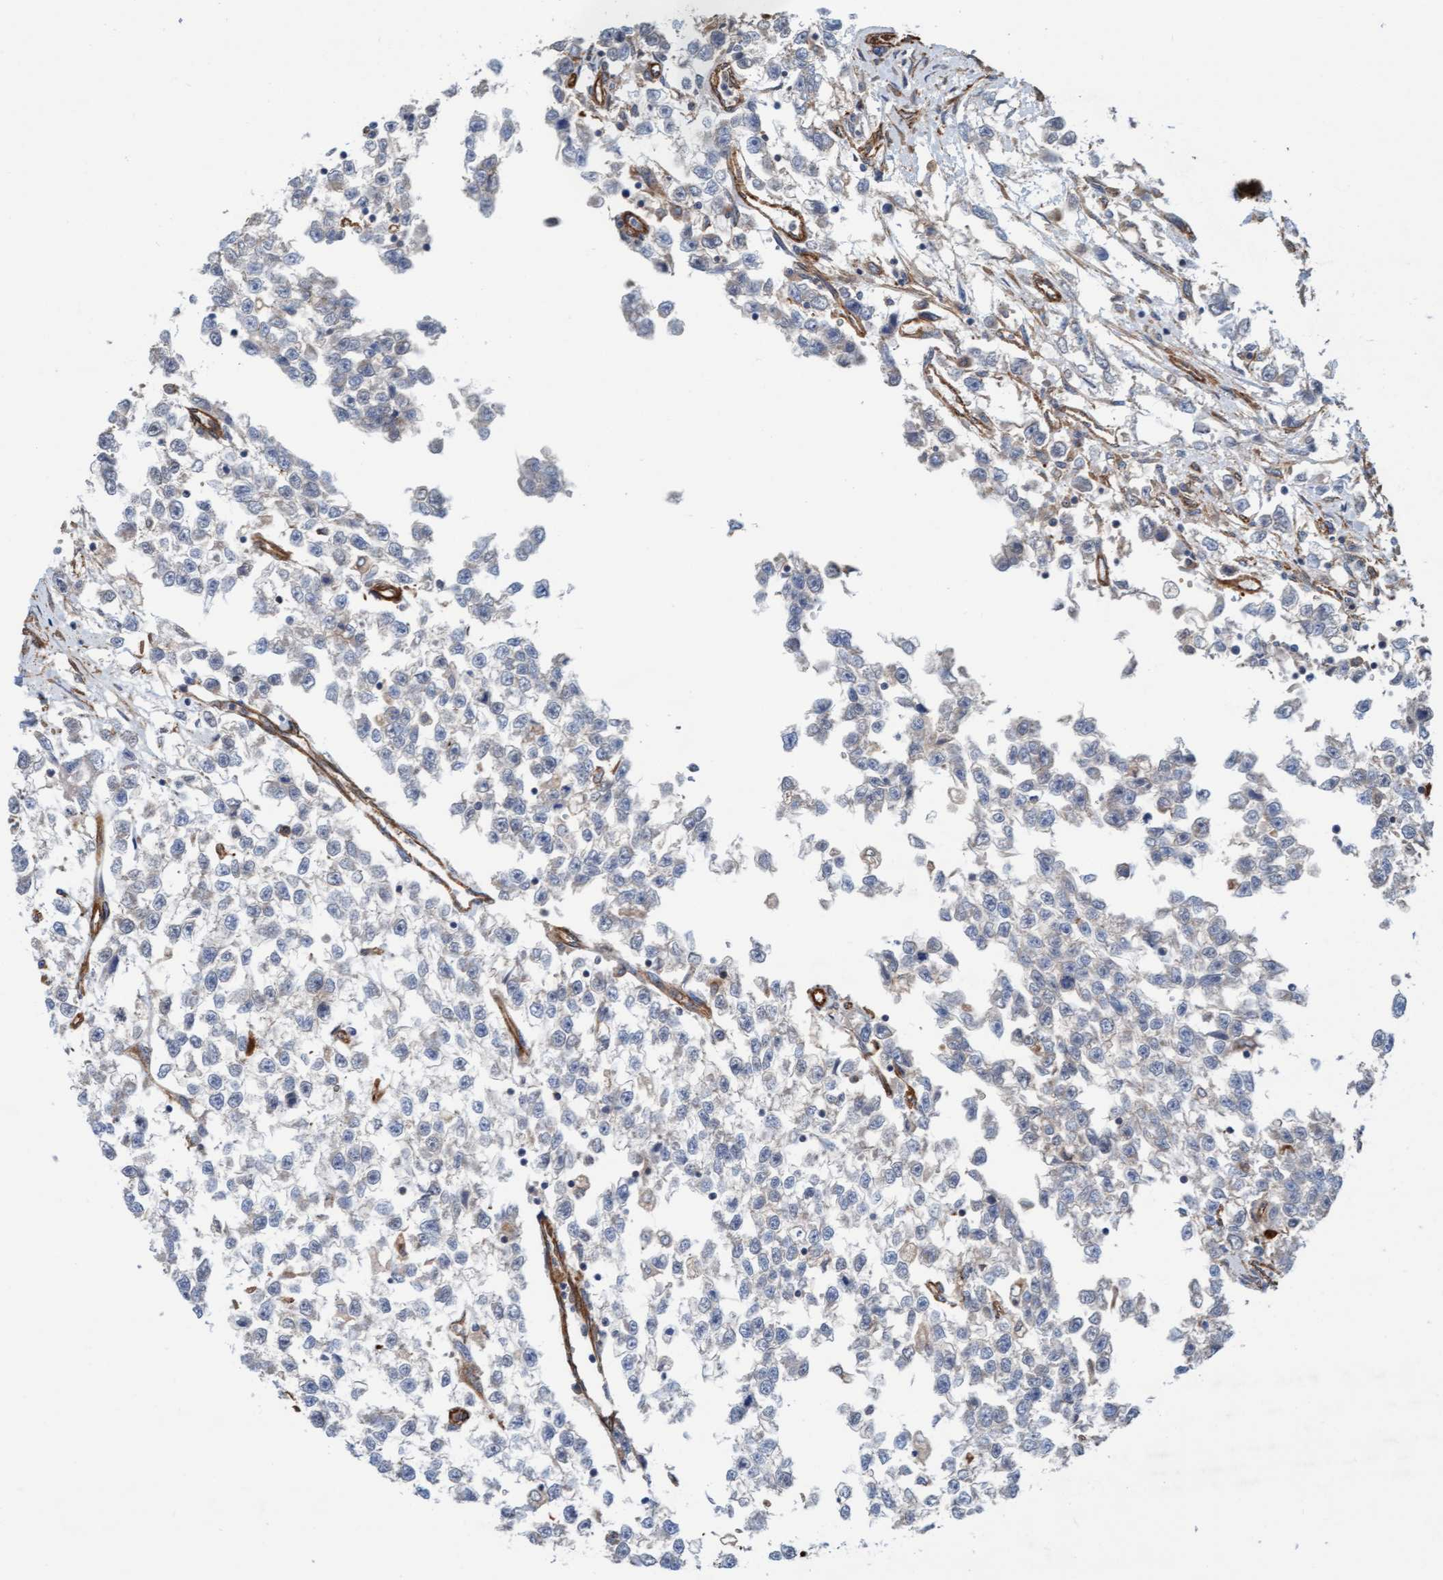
{"staining": {"intensity": "negative", "quantity": "none", "location": "none"}, "tissue": "testis cancer", "cell_type": "Tumor cells", "image_type": "cancer", "snomed": [{"axis": "morphology", "description": "Seminoma, NOS"}, {"axis": "morphology", "description": "Carcinoma, Embryonal, NOS"}, {"axis": "topography", "description": "Testis"}], "caption": "Histopathology image shows no significant protein positivity in tumor cells of testis seminoma.", "gene": "STXBP4", "patient": {"sex": "male", "age": 51}}